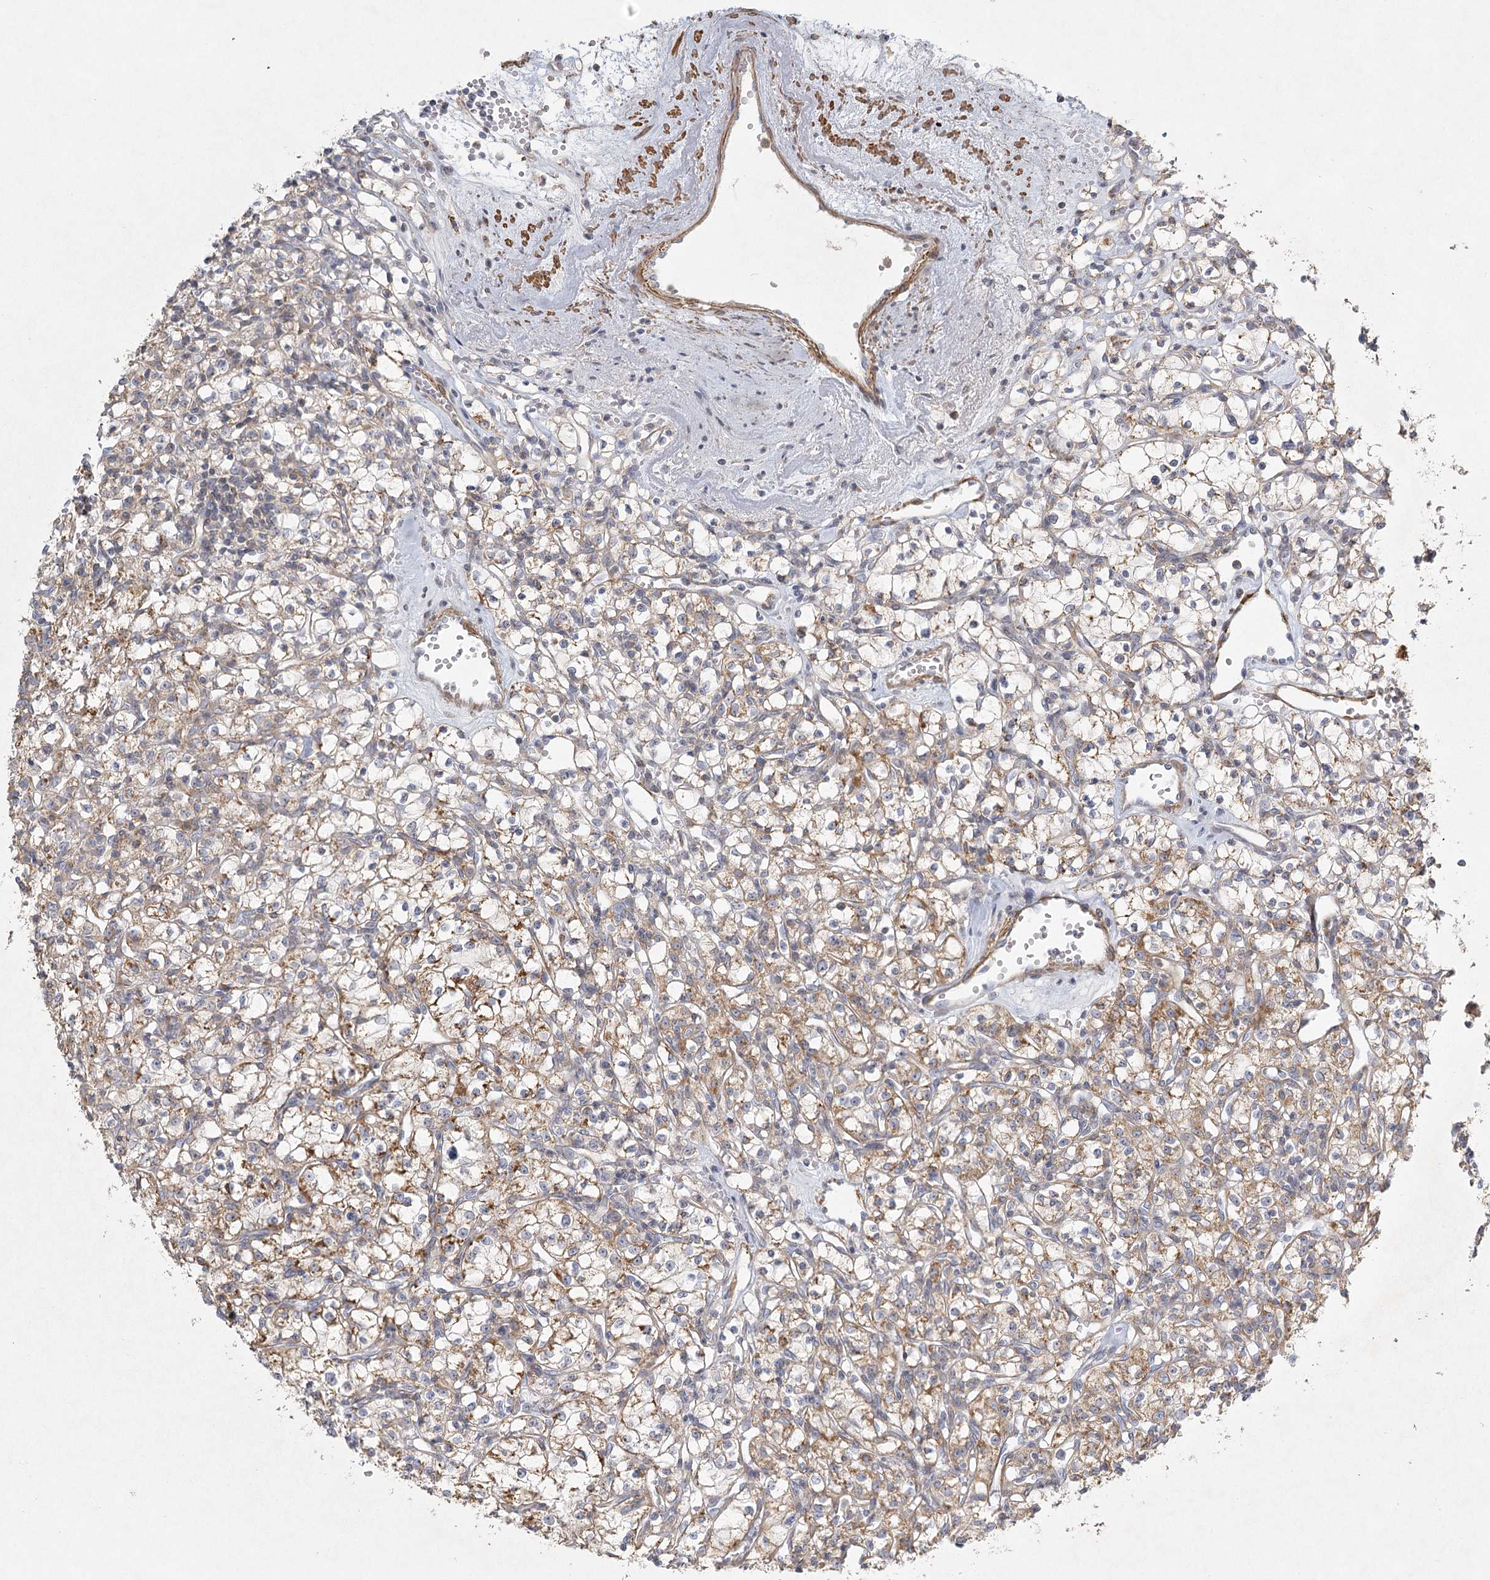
{"staining": {"intensity": "moderate", "quantity": "<25%", "location": "cytoplasmic/membranous"}, "tissue": "renal cancer", "cell_type": "Tumor cells", "image_type": "cancer", "snomed": [{"axis": "morphology", "description": "Adenocarcinoma, NOS"}, {"axis": "topography", "description": "Kidney"}], "caption": "Renal cancer (adenocarcinoma) tissue displays moderate cytoplasmic/membranous staining in about <25% of tumor cells", "gene": "INPP4B", "patient": {"sex": "female", "age": 59}}